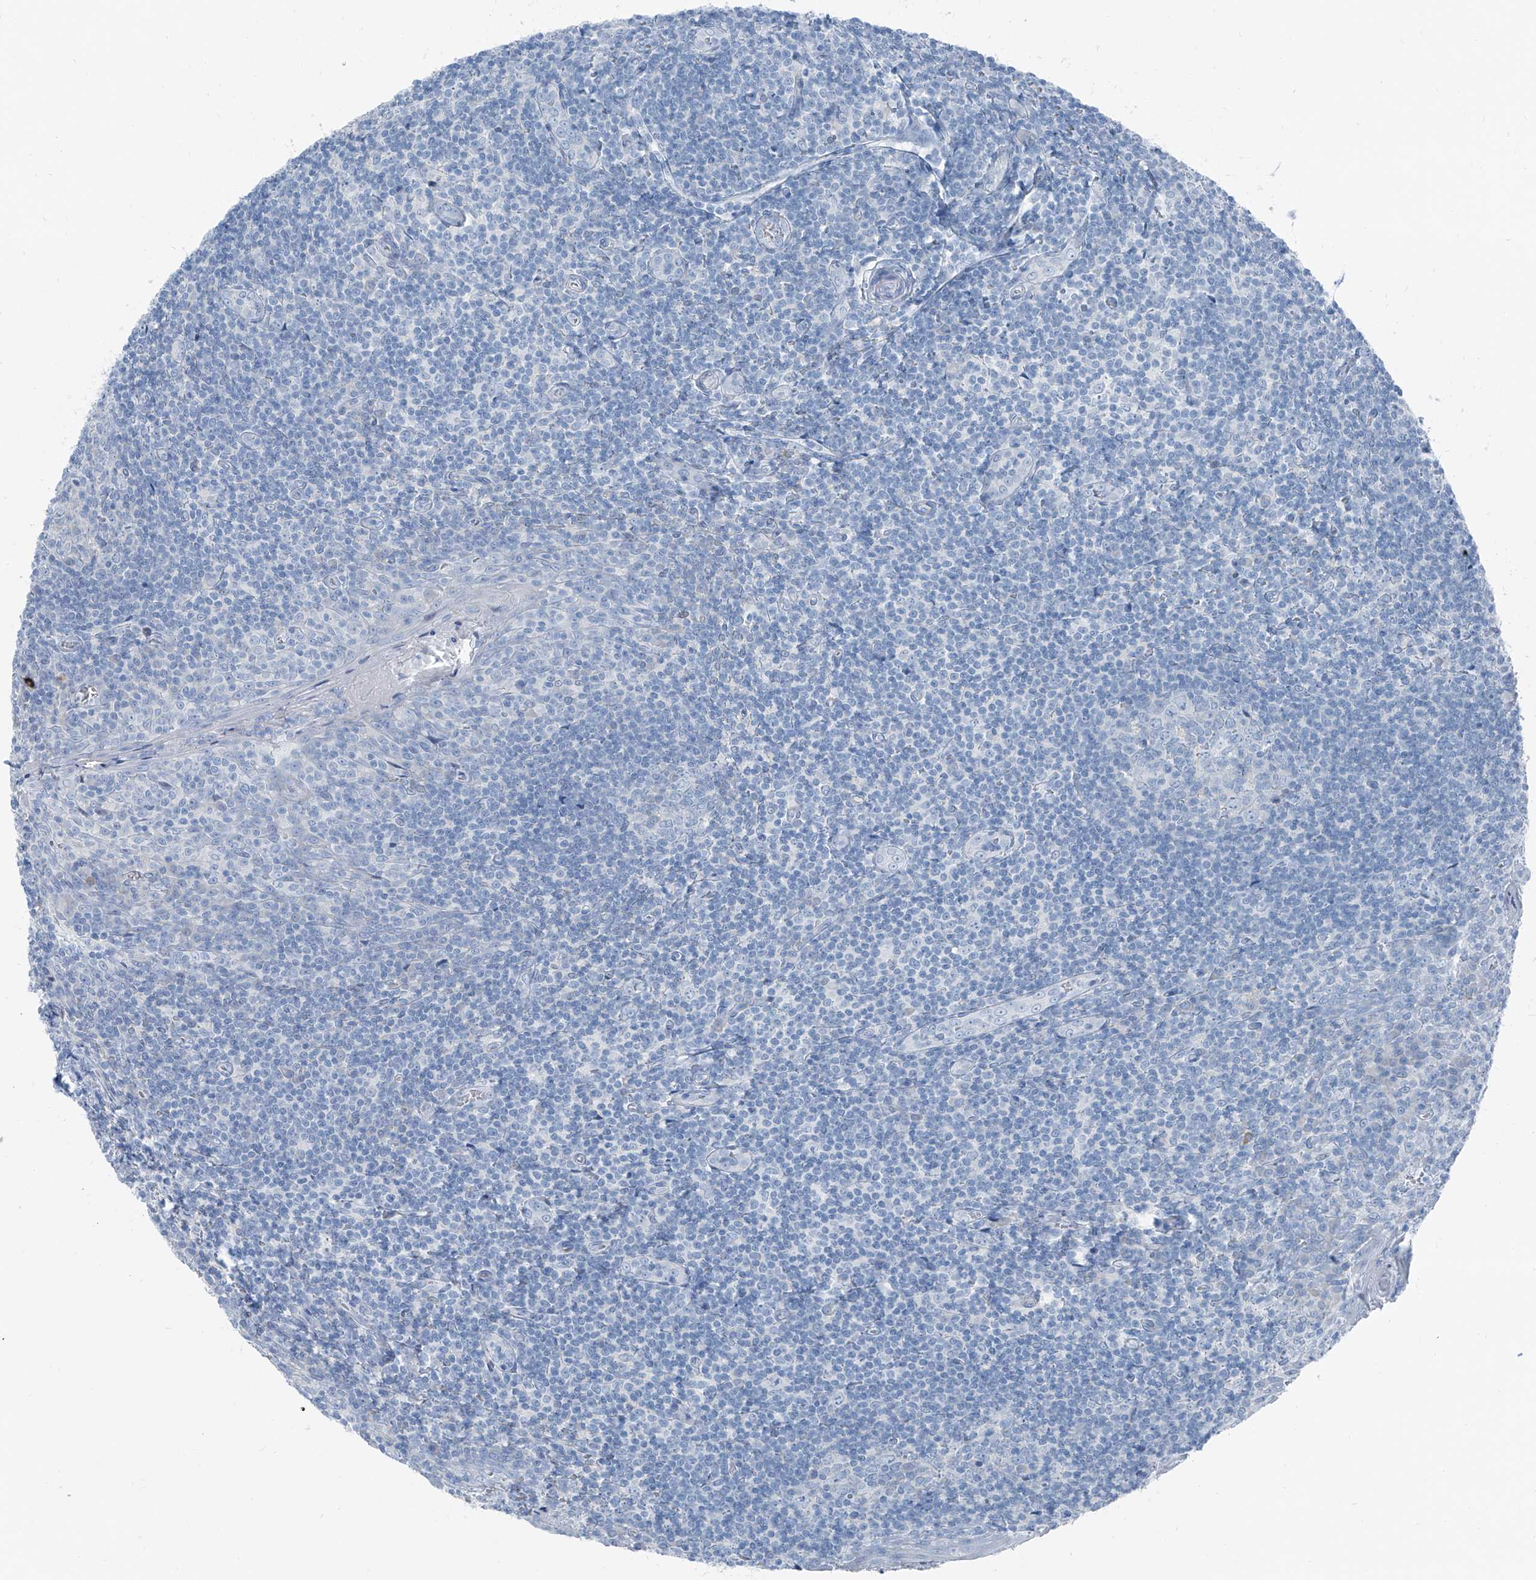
{"staining": {"intensity": "negative", "quantity": "none", "location": "none"}, "tissue": "tonsil", "cell_type": "Germinal center cells", "image_type": "normal", "snomed": [{"axis": "morphology", "description": "Normal tissue, NOS"}, {"axis": "topography", "description": "Tonsil"}], "caption": "There is no significant staining in germinal center cells of tonsil. Nuclei are stained in blue.", "gene": "RGN", "patient": {"sex": "male", "age": 27}}